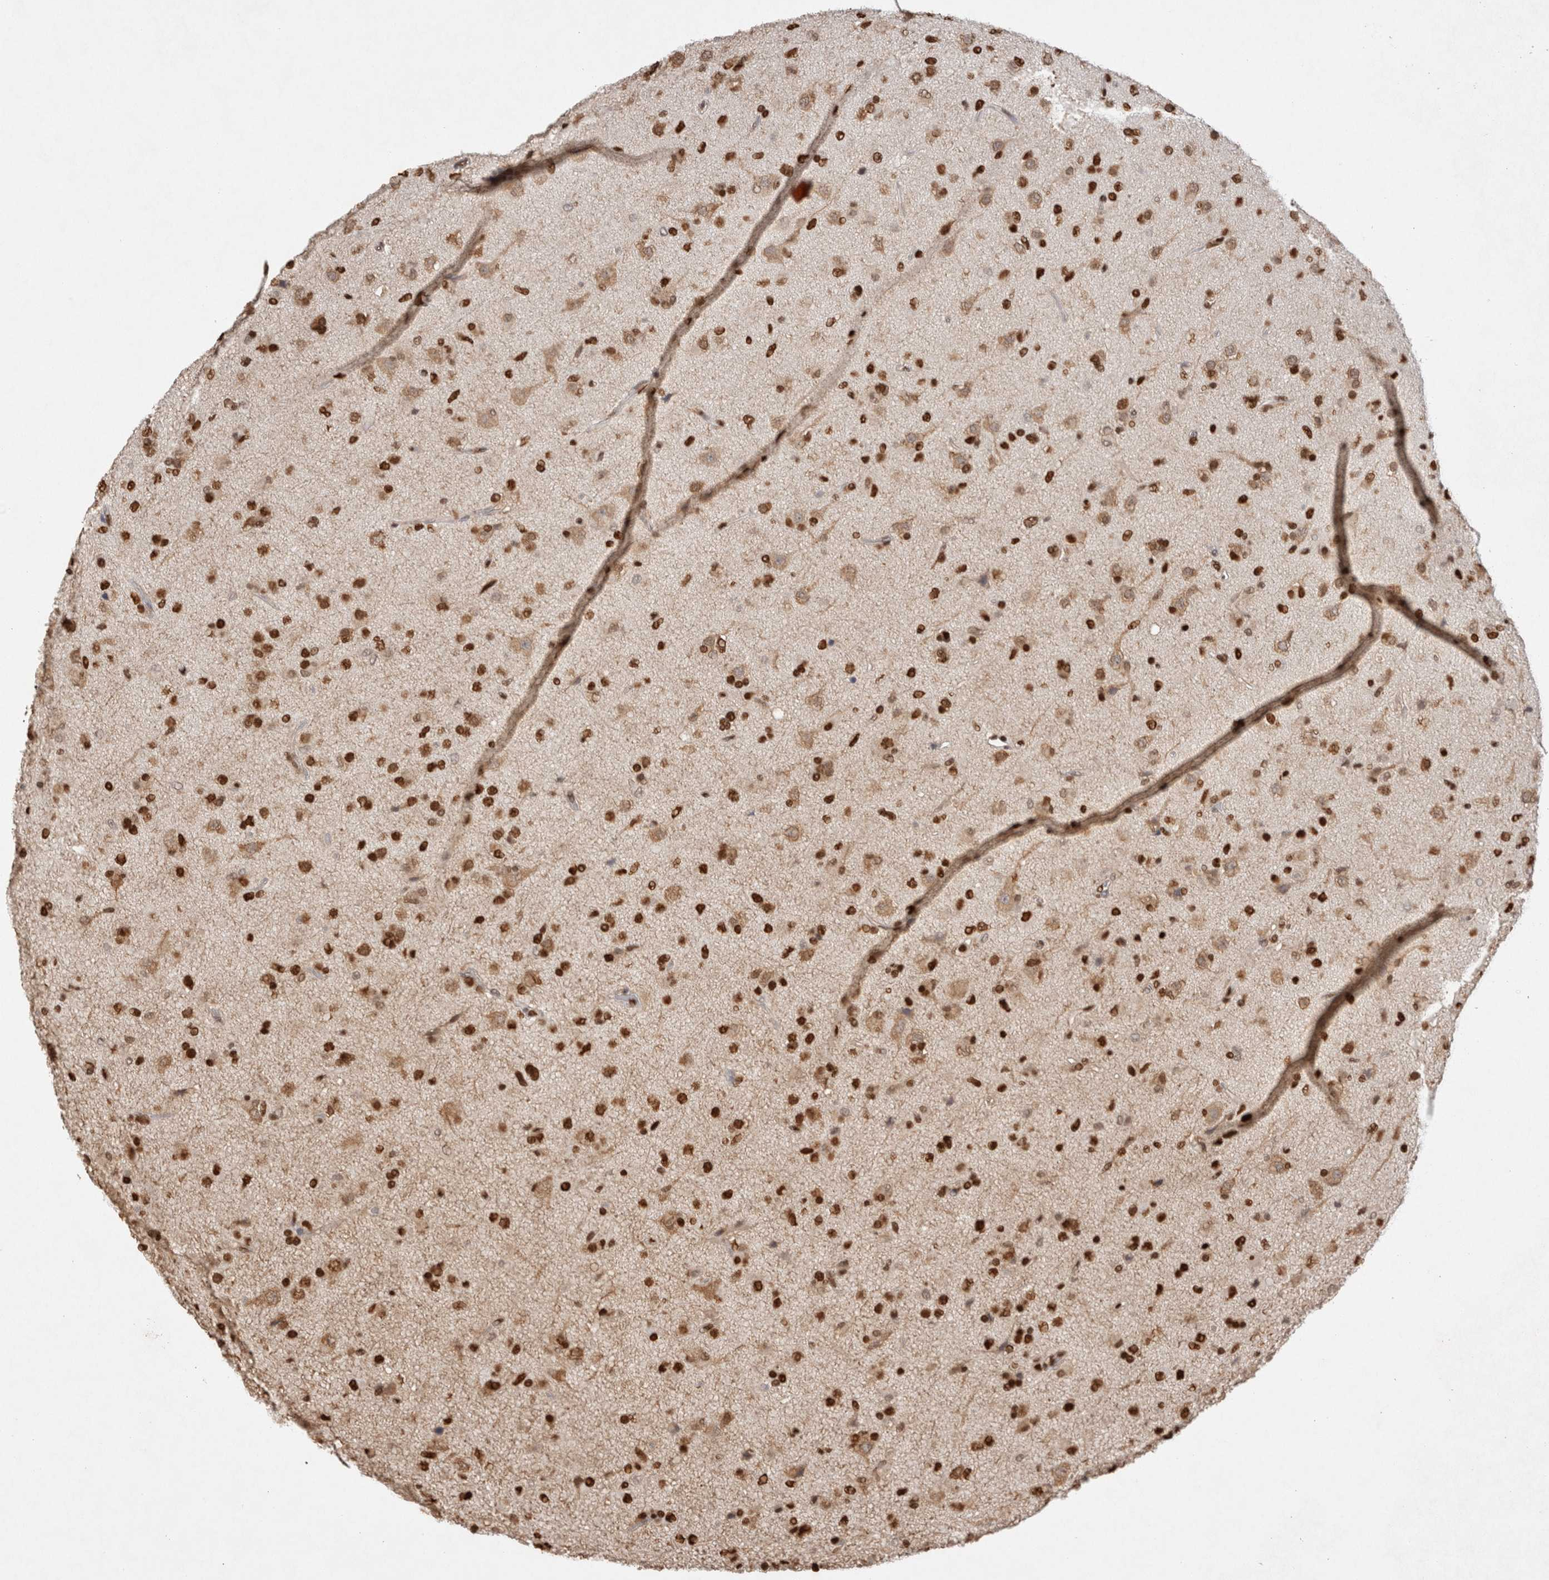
{"staining": {"intensity": "strong", "quantity": ">75%", "location": "nuclear"}, "tissue": "glioma", "cell_type": "Tumor cells", "image_type": "cancer", "snomed": [{"axis": "morphology", "description": "Glioma, malignant, Low grade"}, {"axis": "topography", "description": "Brain"}], "caption": "About >75% of tumor cells in malignant glioma (low-grade) exhibit strong nuclear protein staining as visualized by brown immunohistochemical staining.", "gene": "HDGF", "patient": {"sex": "male", "age": 65}}